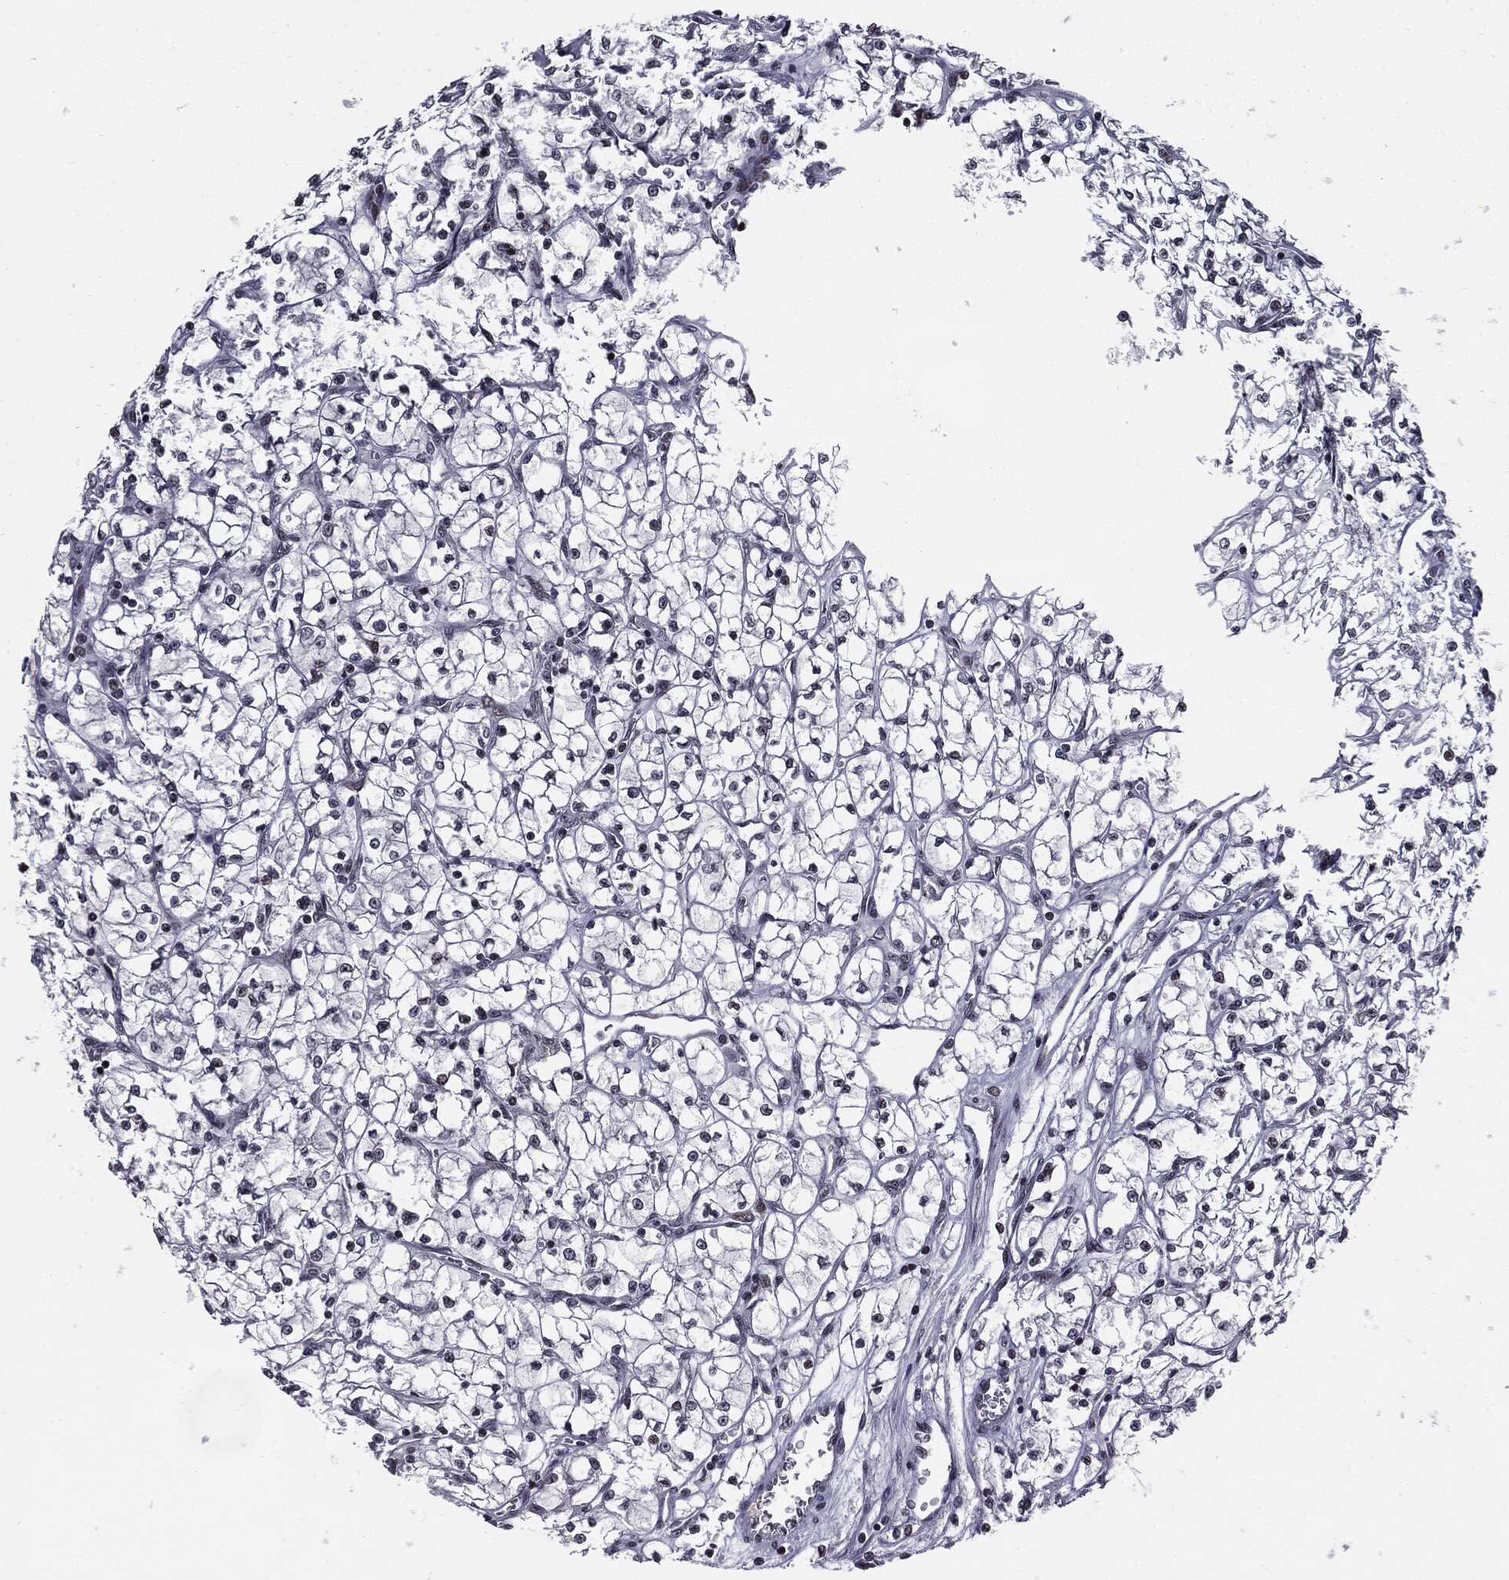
{"staining": {"intensity": "negative", "quantity": "none", "location": "none"}, "tissue": "renal cancer", "cell_type": "Tumor cells", "image_type": "cancer", "snomed": [{"axis": "morphology", "description": "Adenocarcinoma, NOS"}, {"axis": "topography", "description": "Kidney"}], "caption": "Immunohistochemistry (IHC) of adenocarcinoma (renal) exhibits no positivity in tumor cells.", "gene": "ZFP91", "patient": {"sex": "female", "age": 64}}